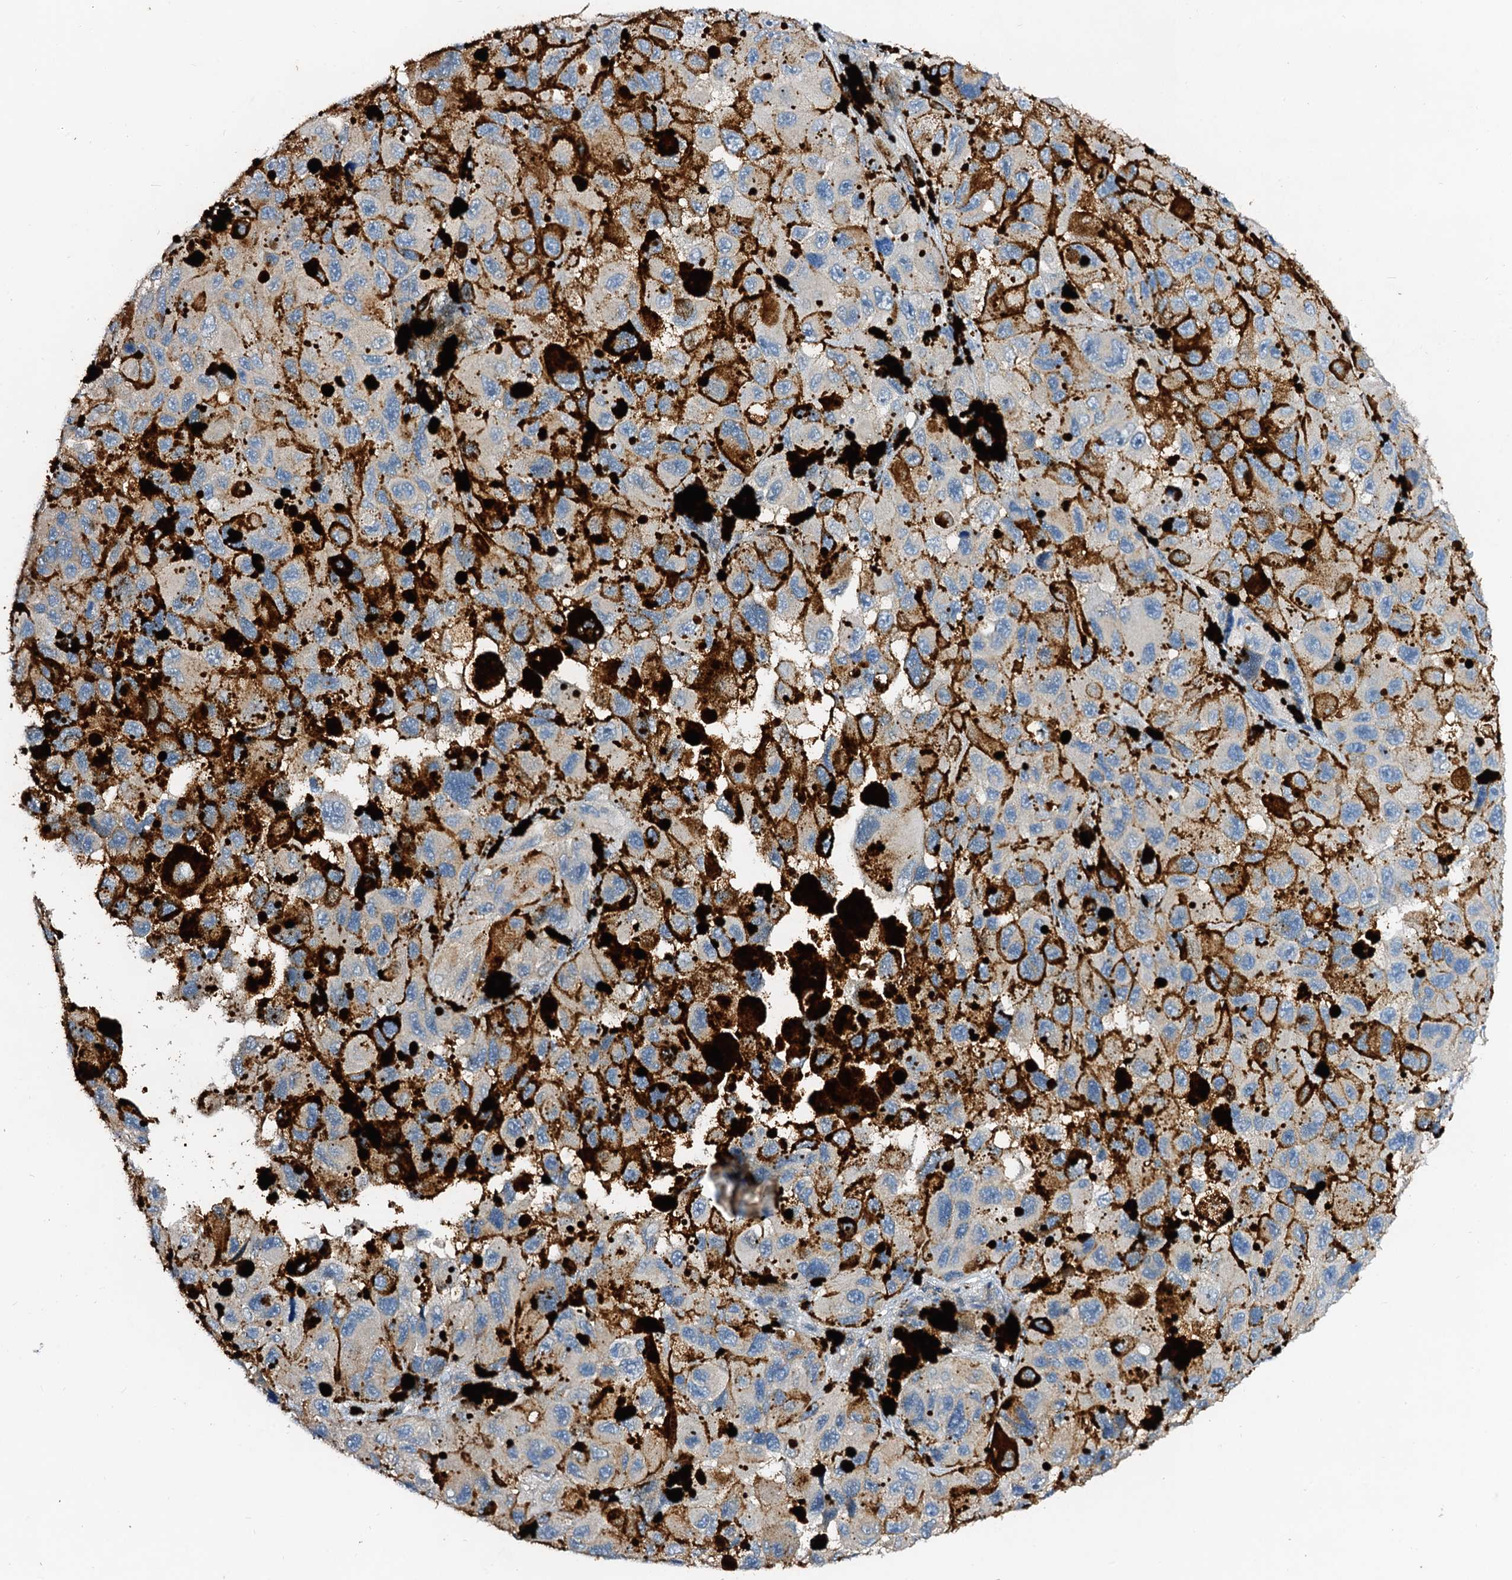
{"staining": {"intensity": "negative", "quantity": "none", "location": "none"}, "tissue": "melanoma", "cell_type": "Tumor cells", "image_type": "cancer", "snomed": [{"axis": "morphology", "description": "Malignant melanoma, NOS"}, {"axis": "topography", "description": "Skin"}], "caption": "Immunohistochemical staining of malignant melanoma shows no significant positivity in tumor cells. Nuclei are stained in blue.", "gene": "FIBIN", "patient": {"sex": "female", "age": 73}}